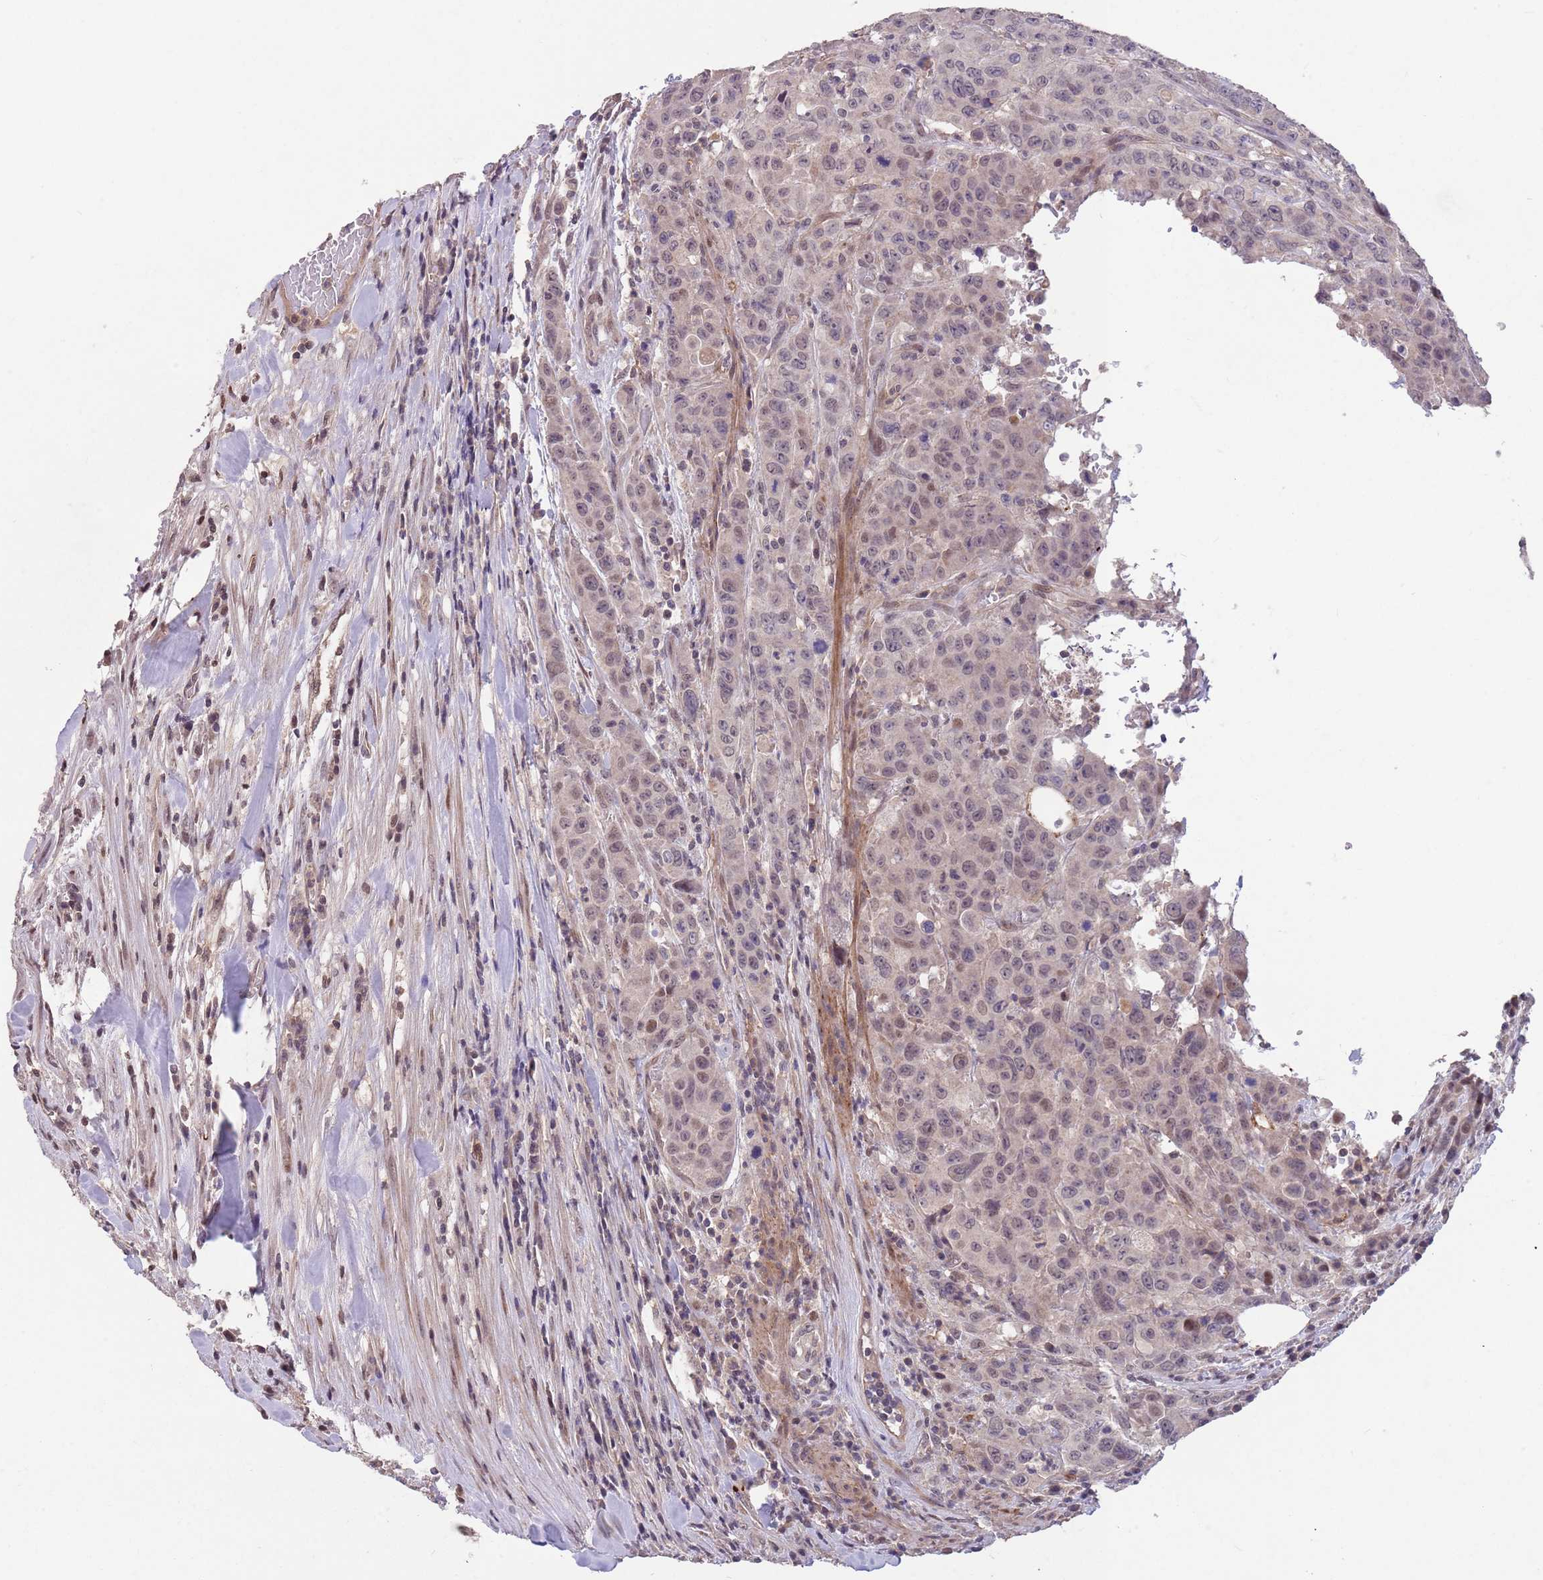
{"staining": {"intensity": "weak", "quantity": "25%-75%", "location": "cytoplasmic/membranous"}, "tissue": "colorectal cancer", "cell_type": "Tumor cells", "image_type": "cancer", "snomed": [{"axis": "morphology", "description": "Adenocarcinoma, NOS"}, {"axis": "topography", "description": "Colon"}], "caption": "An image showing weak cytoplasmic/membranous expression in approximately 25%-75% of tumor cells in adenocarcinoma (colorectal), as visualized by brown immunohistochemical staining.", "gene": "MEI1", "patient": {"sex": "male", "age": 62}}